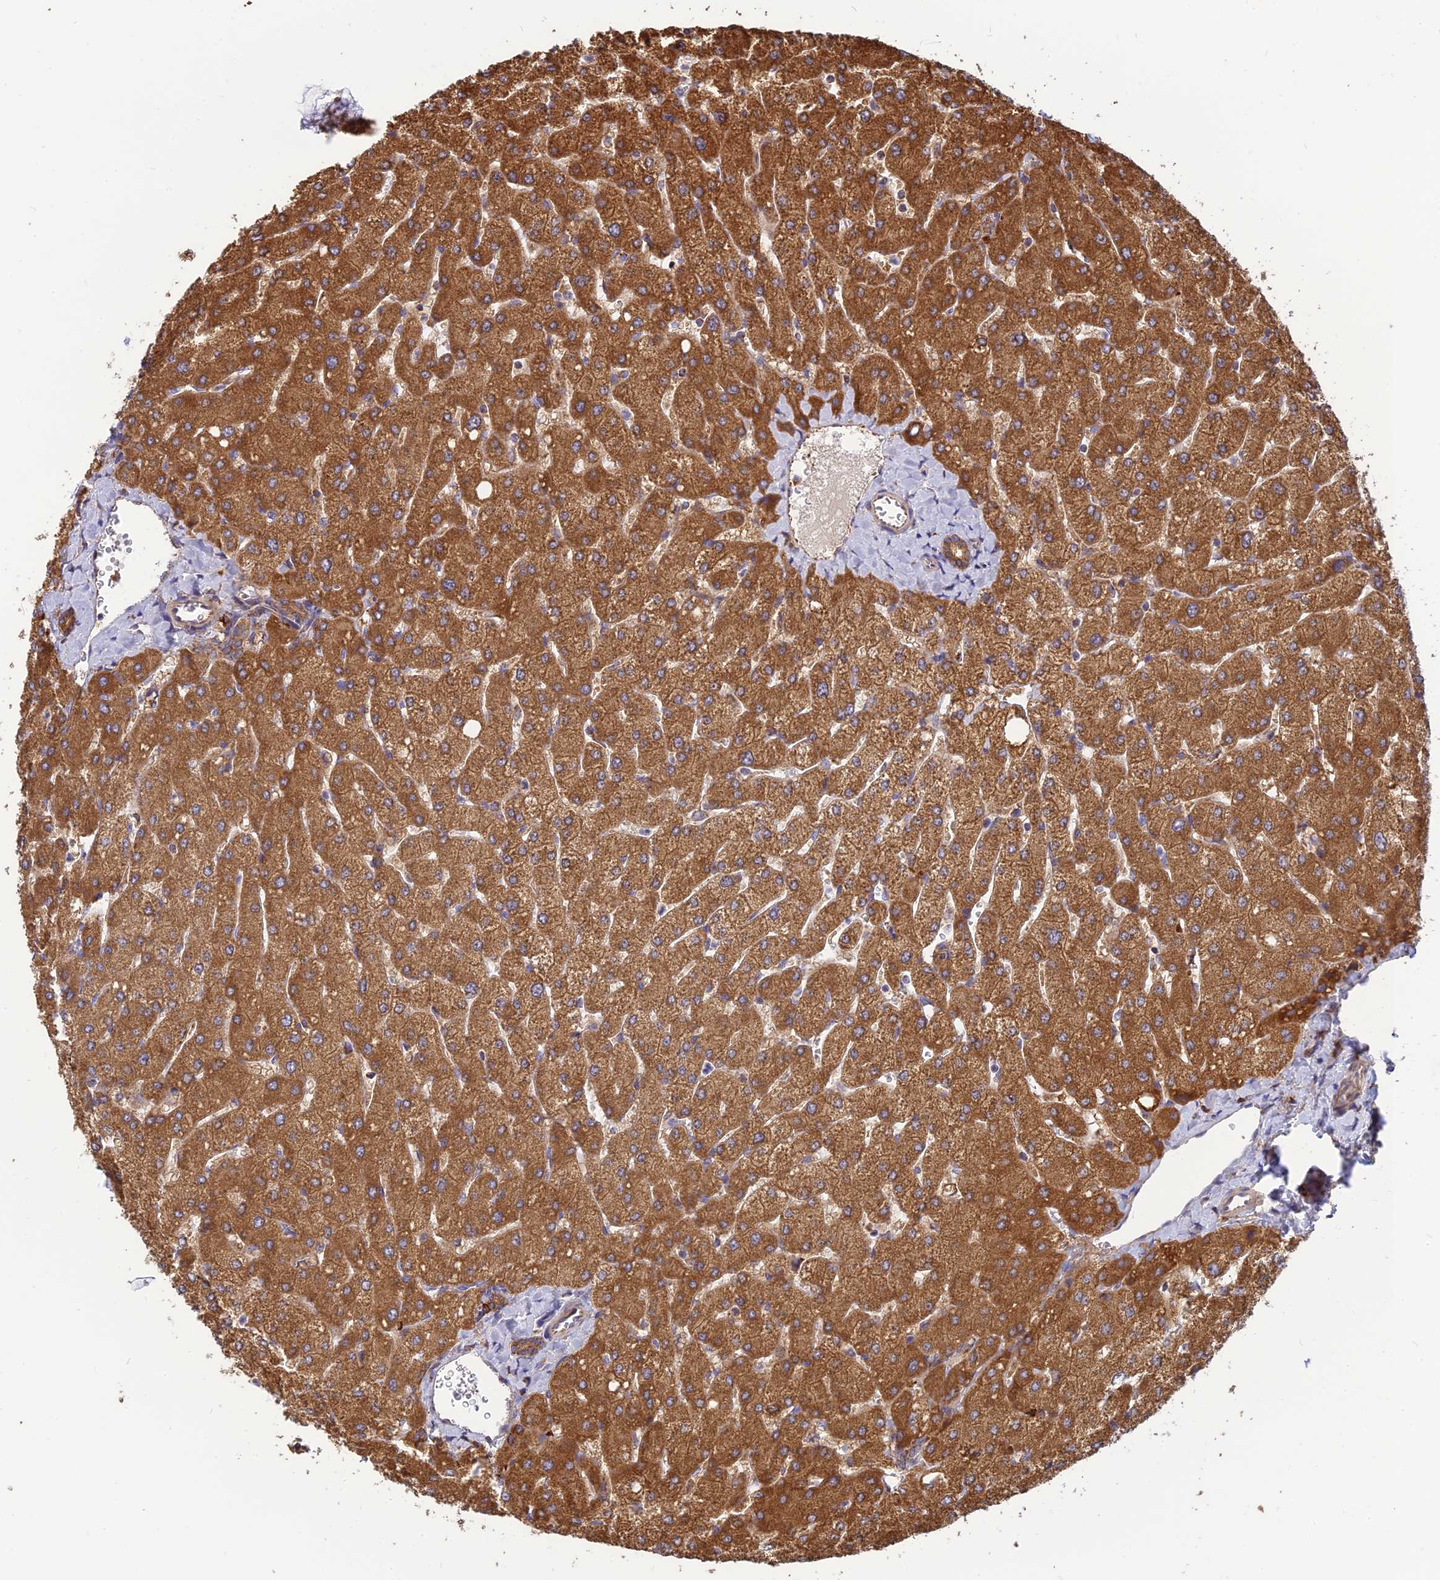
{"staining": {"intensity": "strong", "quantity": ">75%", "location": "cytoplasmic/membranous"}, "tissue": "liver", "cell_type": "Cholangiocytes", "image_type": "normal", "snomed": [{"axis": "morphology", "description": "Normal tissue, NOS"}, {"axis": "topography", "description": "Liver"}], "caption": "This histopathology image demonstrates immunohistochemistry staining of benign human liver, with high strong cytoplasmic/membranous positivity in approximately >75% of cholangiocytes.", "gene": "THUMPD2", "patient": {"sex": "male", "age": 55}}